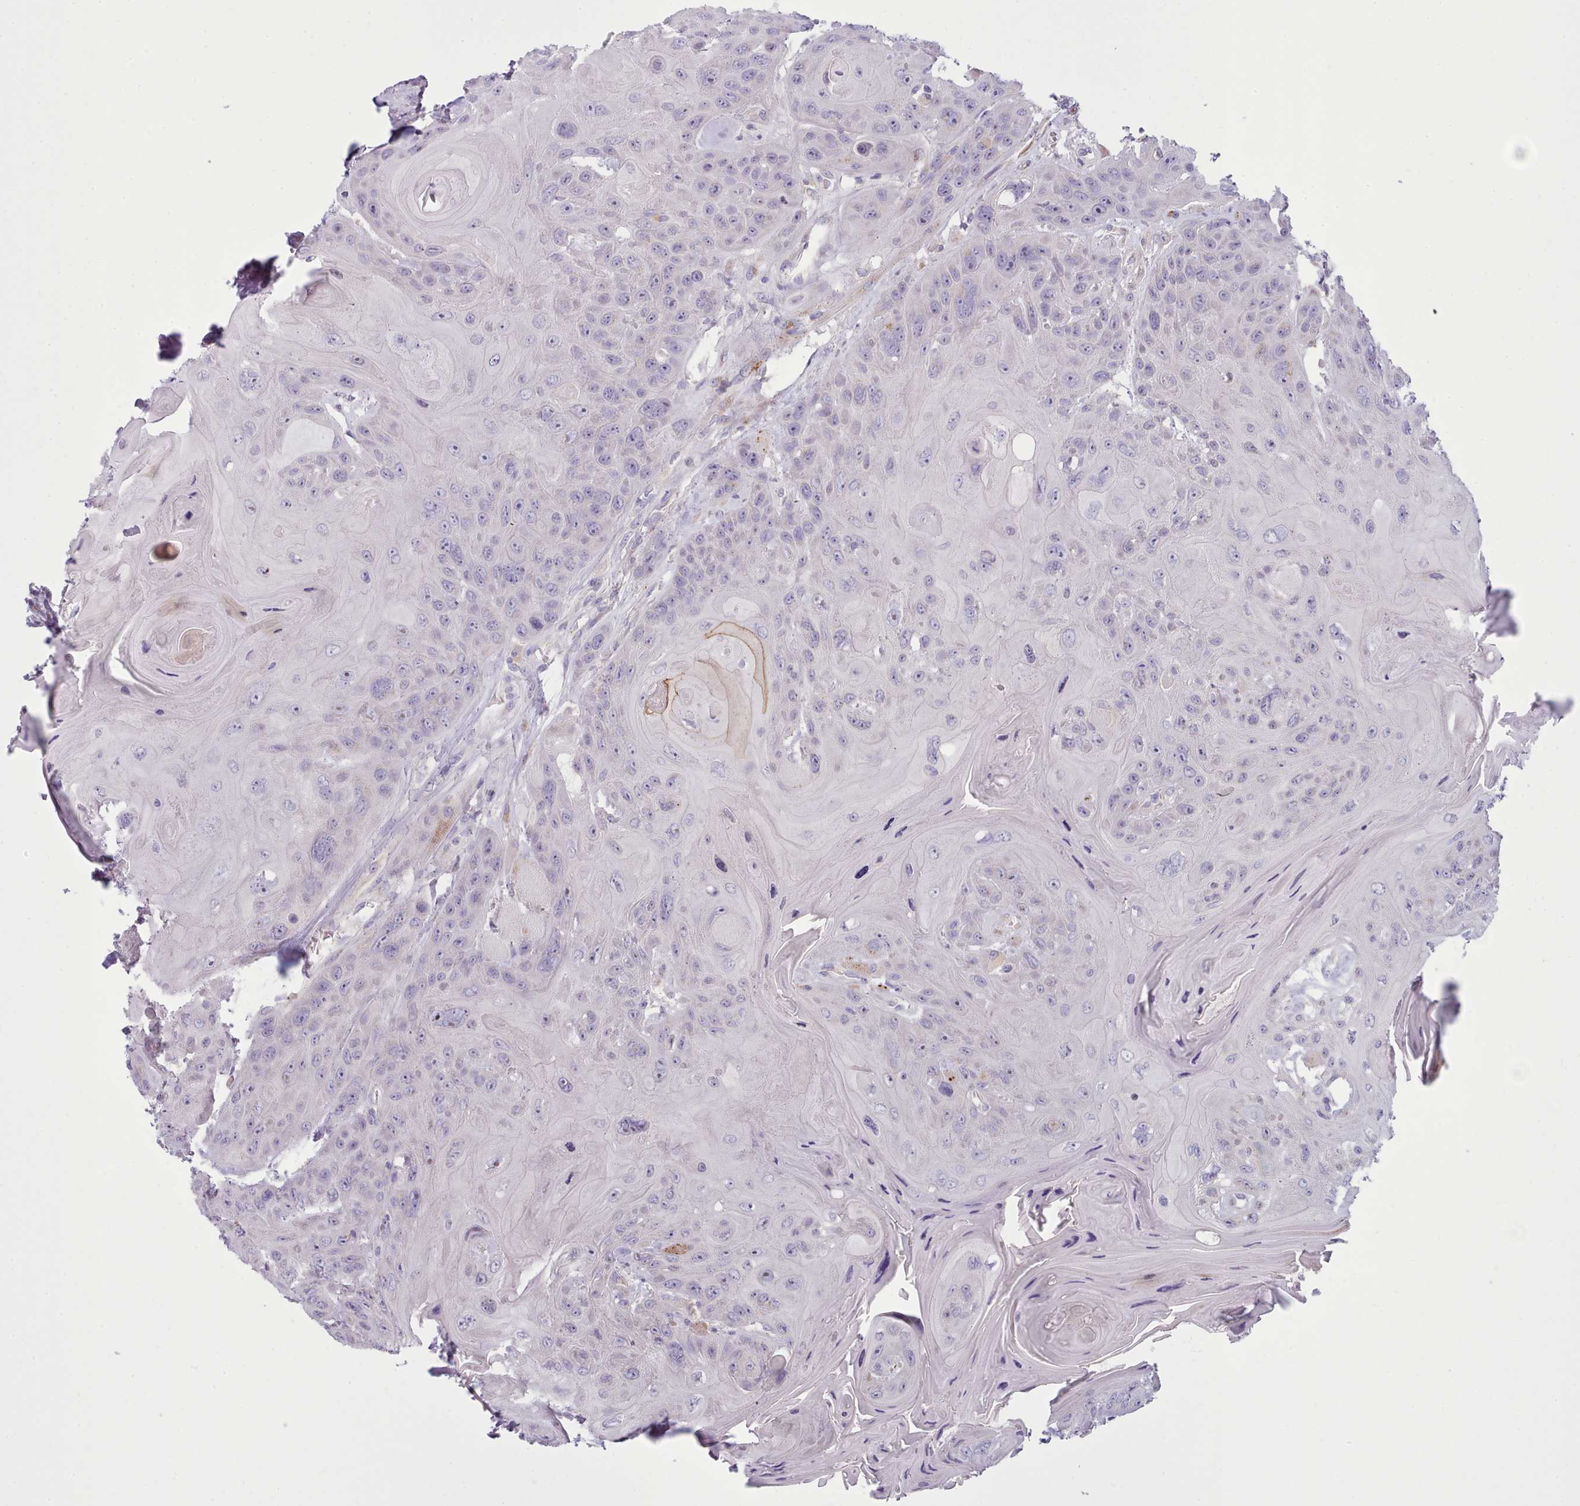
{"staining": {"intensity": "moderate", "quantity": "<25%", "location": "cytoplasmic/membranous"}, "tissue": "head and neck cancer", "cell_type": "Tumor cells", "image_type": "cancer", "snomed": [{"axis": "morphology", "description": "Squamous cell carcinoma, NOS"}, {"axis": "topography", "description": "Head-Neck"}], "caption": "Protein staining of squamous cell carcinoma (head and neck) tissue shows moderate cytoplasmic/membranous positivity in about <25% of tumor cells. The staining was performed using DAB to visualize the protein expression in brown, while the nuclei were stained in blue with hematoxylin (Magnification: 20x).", "gene": "MYRFL", "patient": {"sex": "female", "age": 59}}